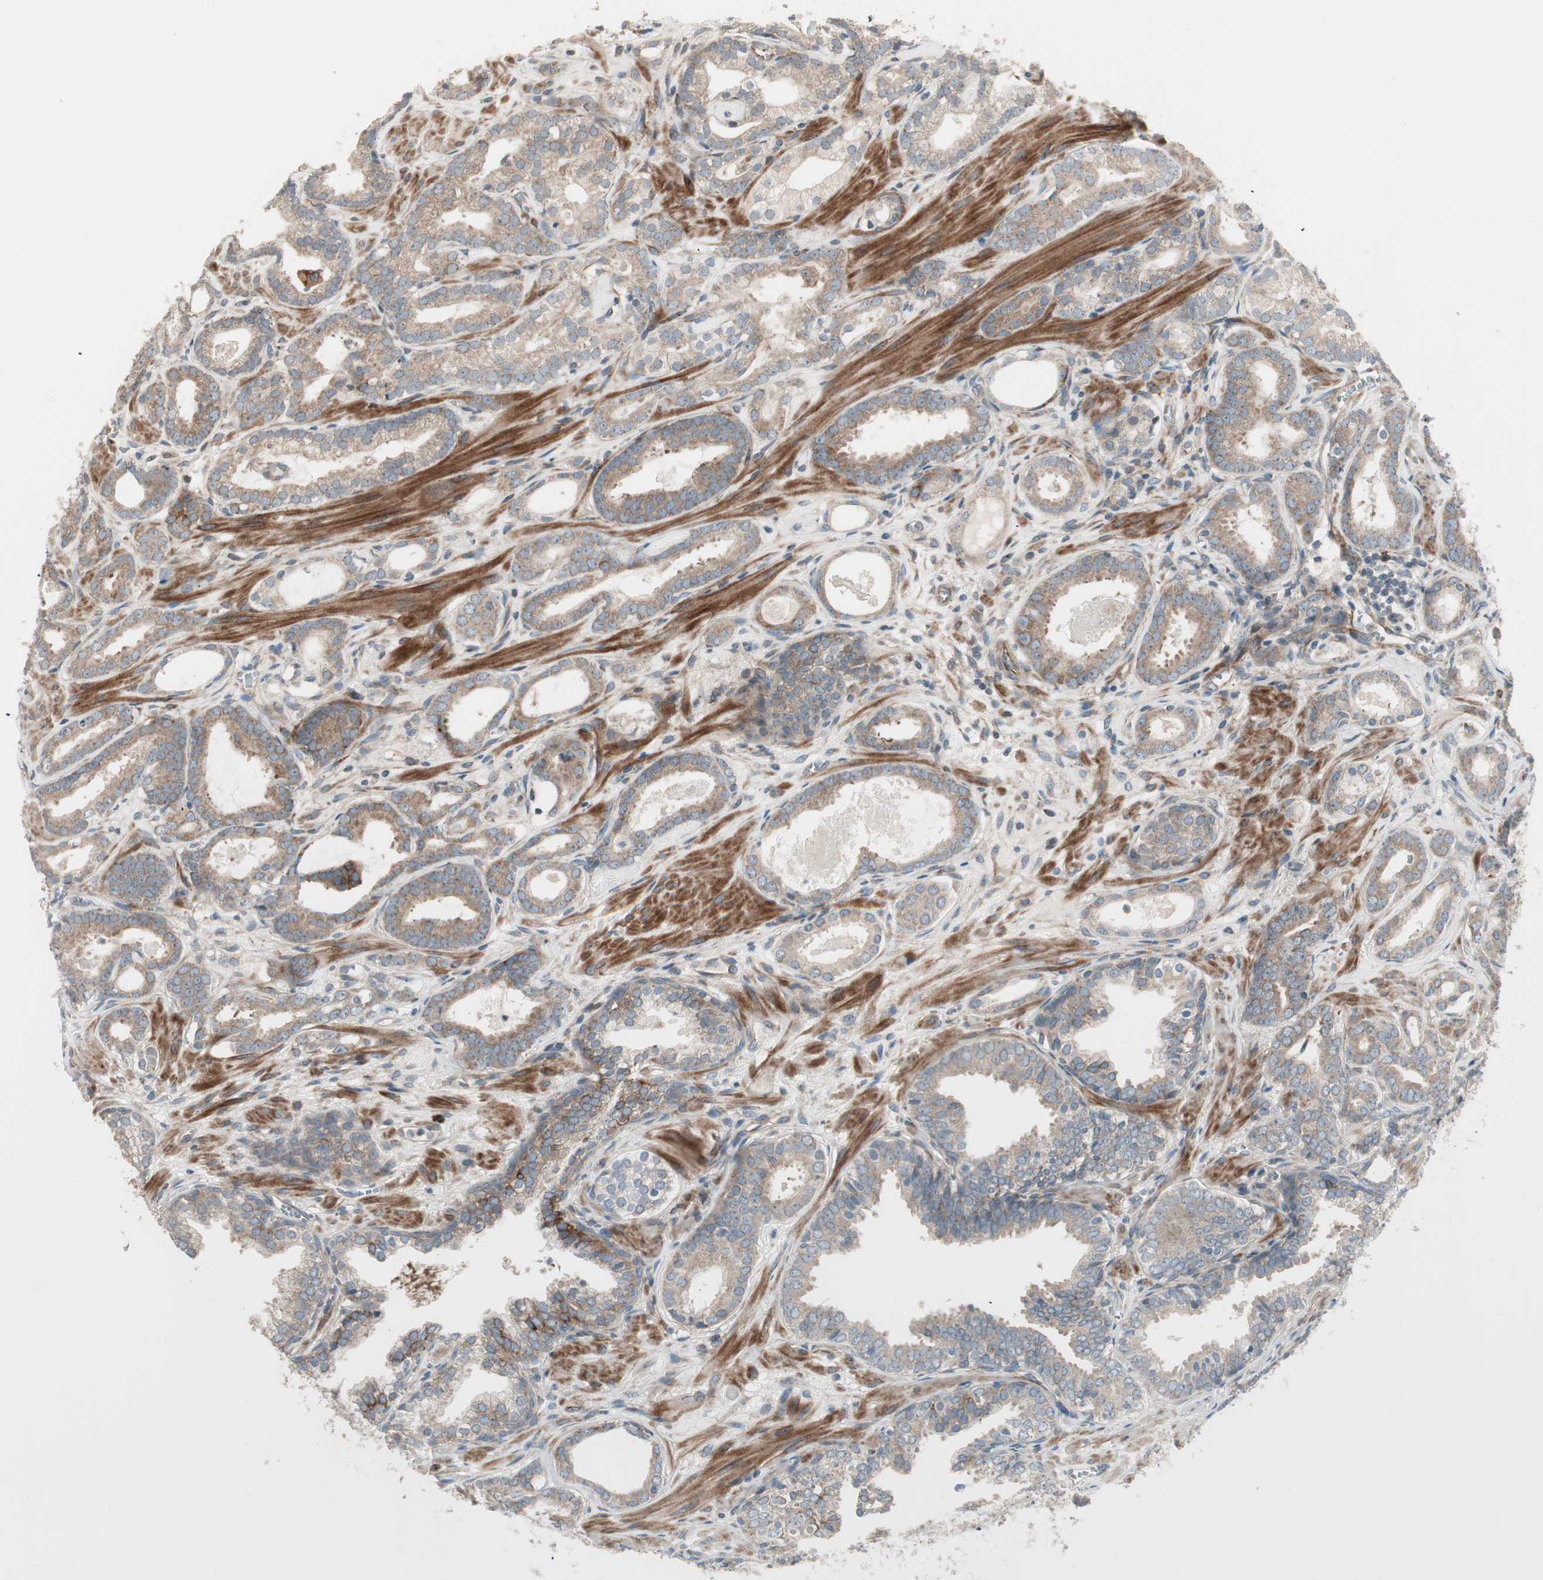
{"staining": {"intensity": "weak", "quantity": ">75%", "location": "cytoplasmic/membranous"}, "tissue": "prostate cancer", "cell_type": "Tumor cells", "image_type": "cancer", "snomed": [{"axis": "morphology", "description": "Adenocarcinoma, Low grade"}, {"axis": "topography", "description": "Prostate"}], "caption": "The image demonstrates staining of prostate cancer (adenocarcinoma (low-grade)), revealing weak cytoplasmic/membranous protein expression (brown color) within tumor cells. The staining is performed using DAB (3,3'-diaminobenzidine) brown chromogen to label protein expression. The nuclei are counter-stained blue using hematoxylin.", "gene": "PPP2R5E", "patient": {"sex": "male", "age": 57}}